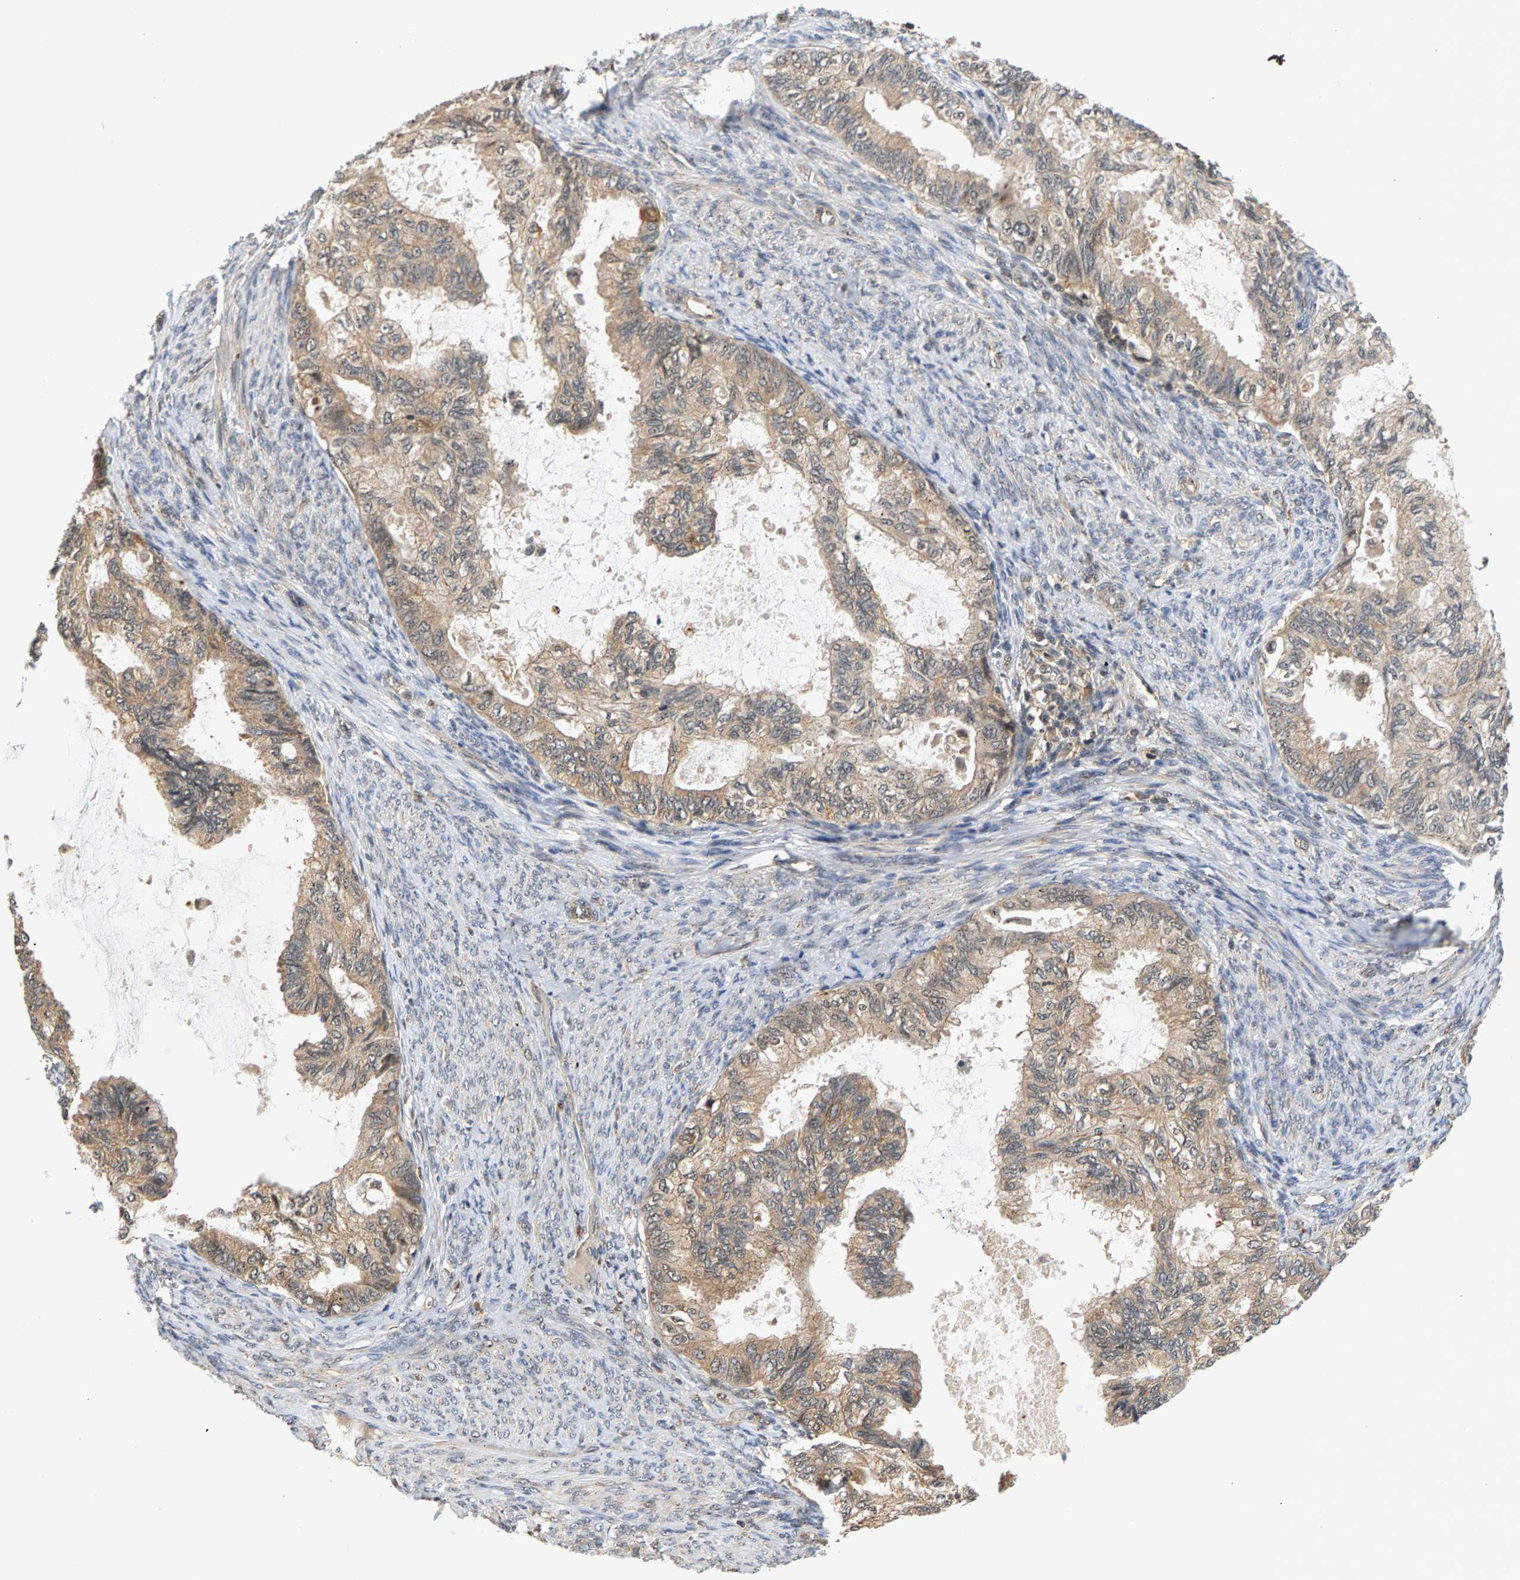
{"staining": {"intensity": "moderate", "quantity": ">75%", "location": "cytoplasmic/membranous"}, "tissue": "cervical cancer", "cell_type": "Tumor cells", "image_type": "cancer", "snomed": [{"axis": "morphology", "description": "Normal tissue, NOS"}, {"axis": "morphology", "description": "Adenocarcinoma, NOS"}, {"axis": "topography", "description": "Cervix"}, {"axis": "topography", "description": "Endometrium"}], "caption": "Immunohistochemical staining of adenocarcinoma (cervical) demonstrates medium levels of moderate cytoplasmic/membranous protein positivity in about >75% of tumor cells.", "gene": "MAP2K5", "patient": {"sex": "female", "age": 86}}